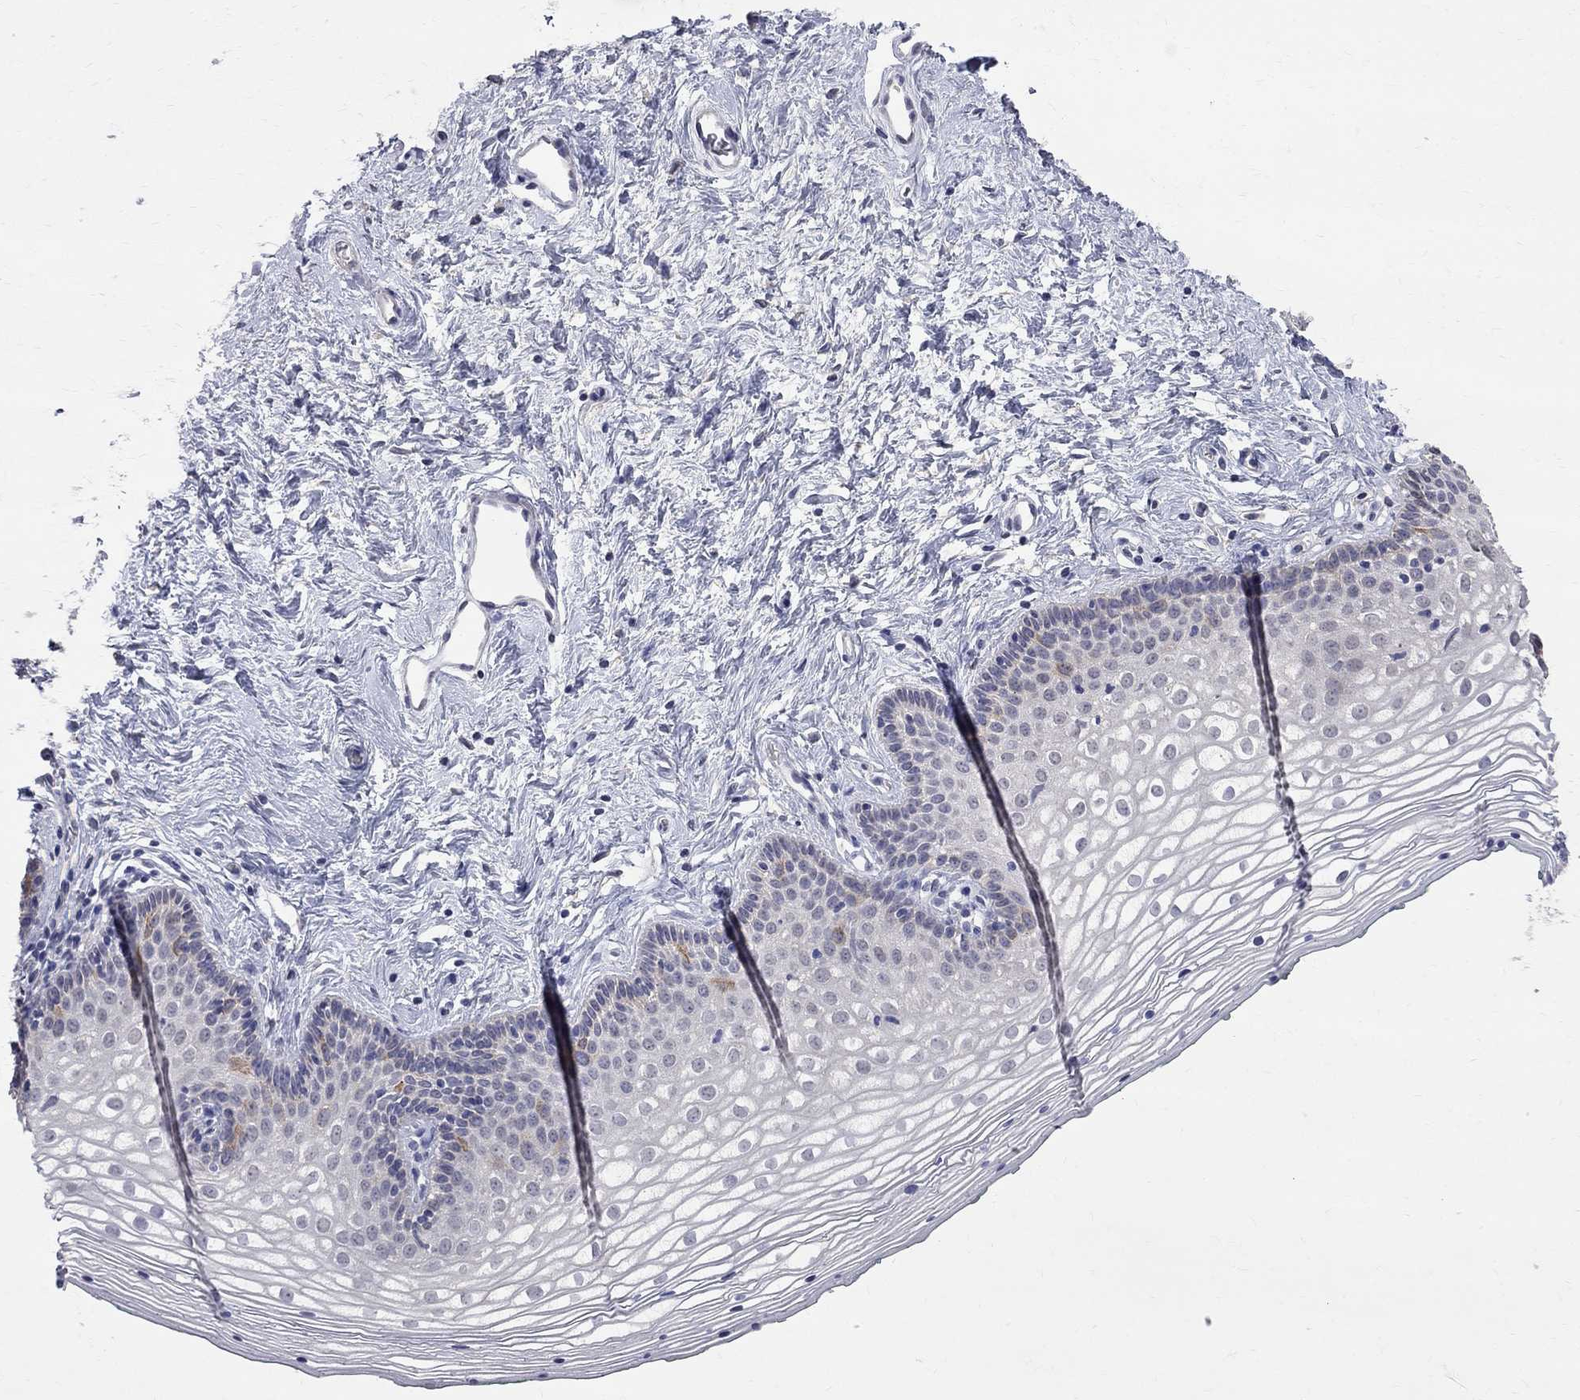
{"staining": {"intensity": "weak", "quantity": "<25%", "location": "cytoplasmic/membranous"}, "tissue": "vagina", "cell_type": "Squamous epithelial cells", "image_type": "normal", "snomed": [{"axis": "morphology", "description": "Normal tissue, NOS"}, {"axis": "topography", "description": "Vagina"}], "caption": "Squamous epithelial cells are negative for brown protein staining in unremarkable vagina. (DAB (3,3'-diaminobenzidine) immunohistochemistry (IHC) with hematoxylin counter stain).", "gene": "CKAP2", "patient": {"sex": "female", "age": 36}}